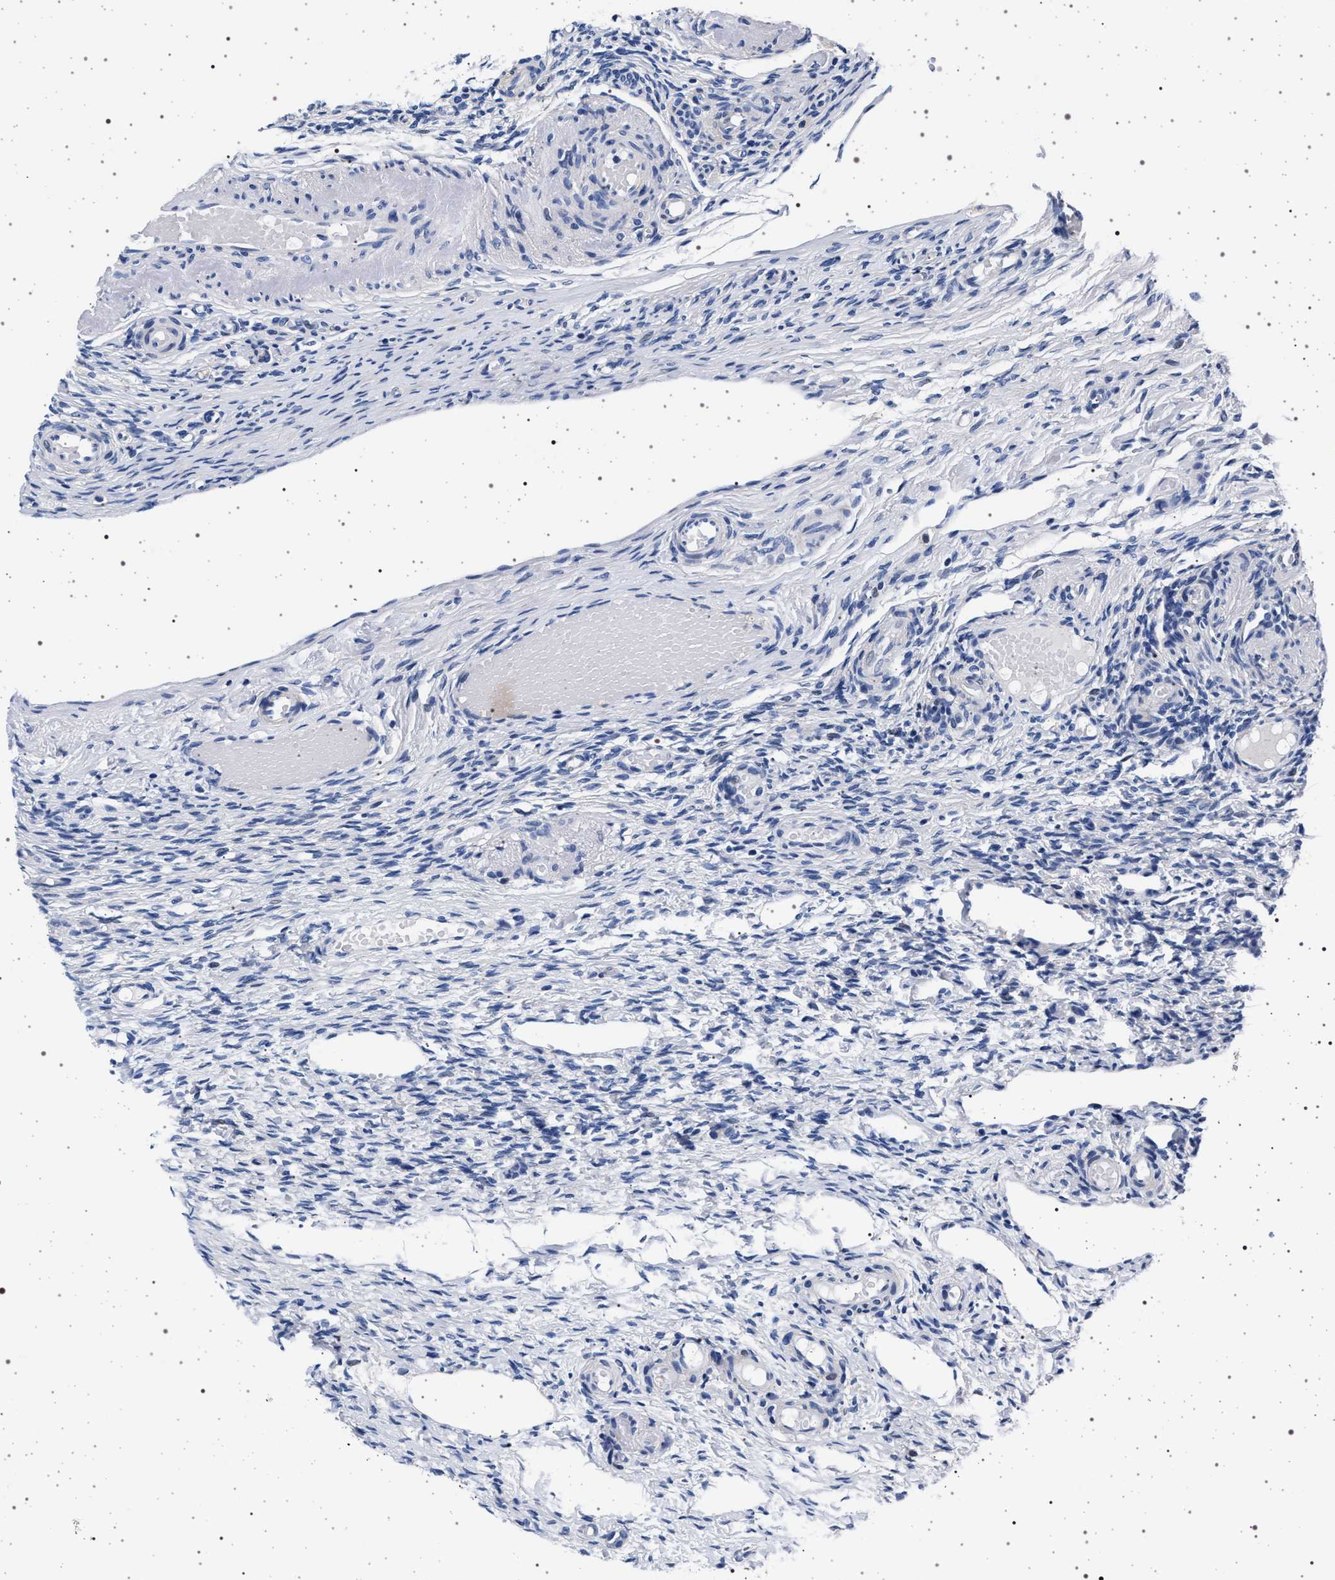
{"staining": {"intensity": "negative", "quantity": "none", "location": "none"}, "tissue": "ovary", "cell_type": "Ovarian stroma cells", "image_type": "normal", "snomed": [{"axis": "morphology", "description": "Normal tissue, NOS"}, {"axis": "topography", "description": "Ovary"}], "caption": "This is an immunohistochemistry histopathology image of normal human ovary. There is no staining in ovarian stroma cells.", "gene": "SLC9A1", "patient": {"sex": "female", "age": 60}}